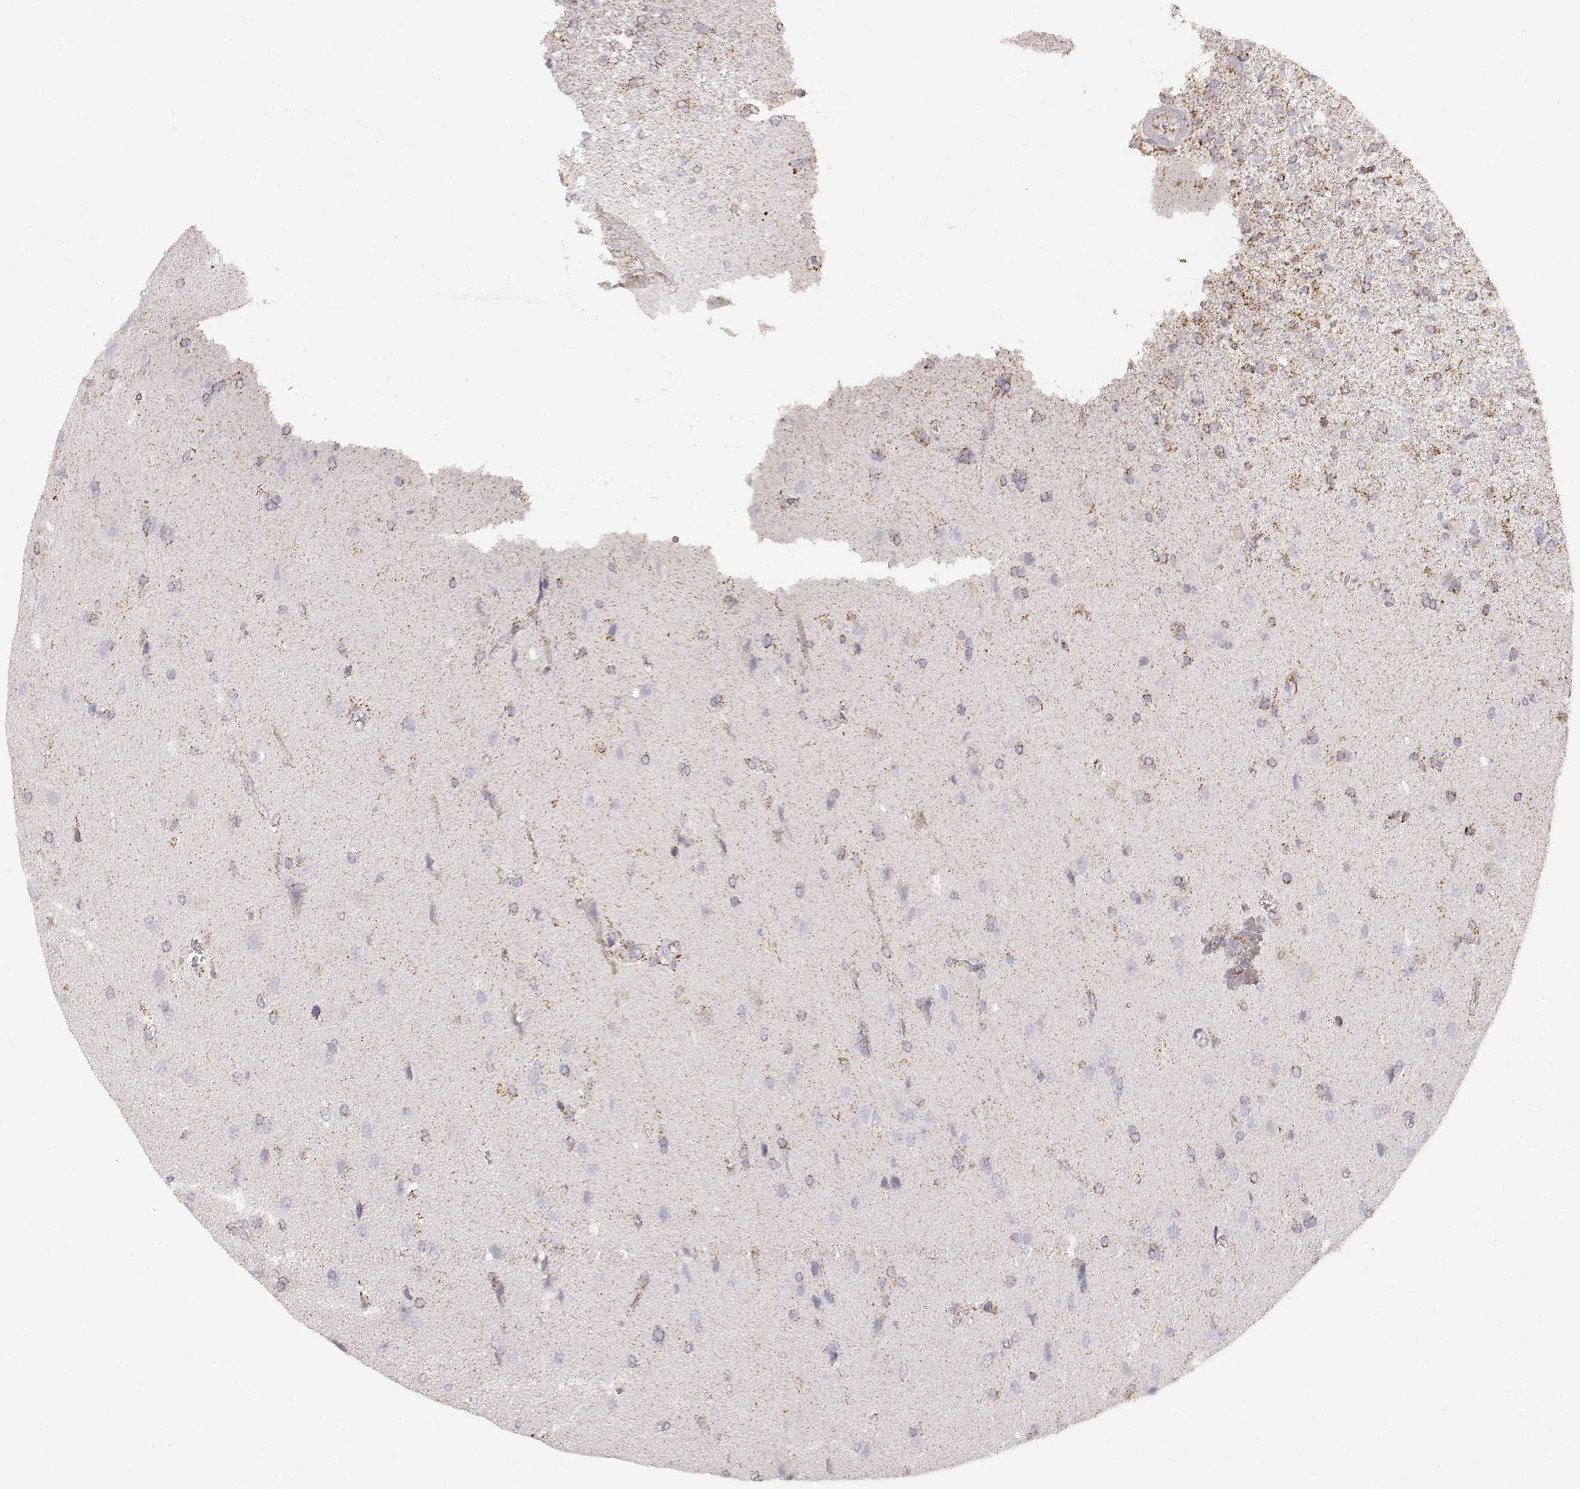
{"staining": {"intensity": "weak", "quantity": ">75%", "location": "cytoplasmic/membranous"}, "tissue": "glioma", "cell_type": "Tumor cells", "image_type": "cancer", "snomed": [{"axis": "morphology", "description": "Glioma, malignant, High grade"}, {"axis": "topography", "description": "Cerebral cortex"}], "caption": "Immunohistochemistry of glioma exhibits low levels of weak cytoplasmic/membranous staining in approximately >75% of tumor cells.", "gene": "ABCD3", "patient": {"sex": "male", "age": 70}}